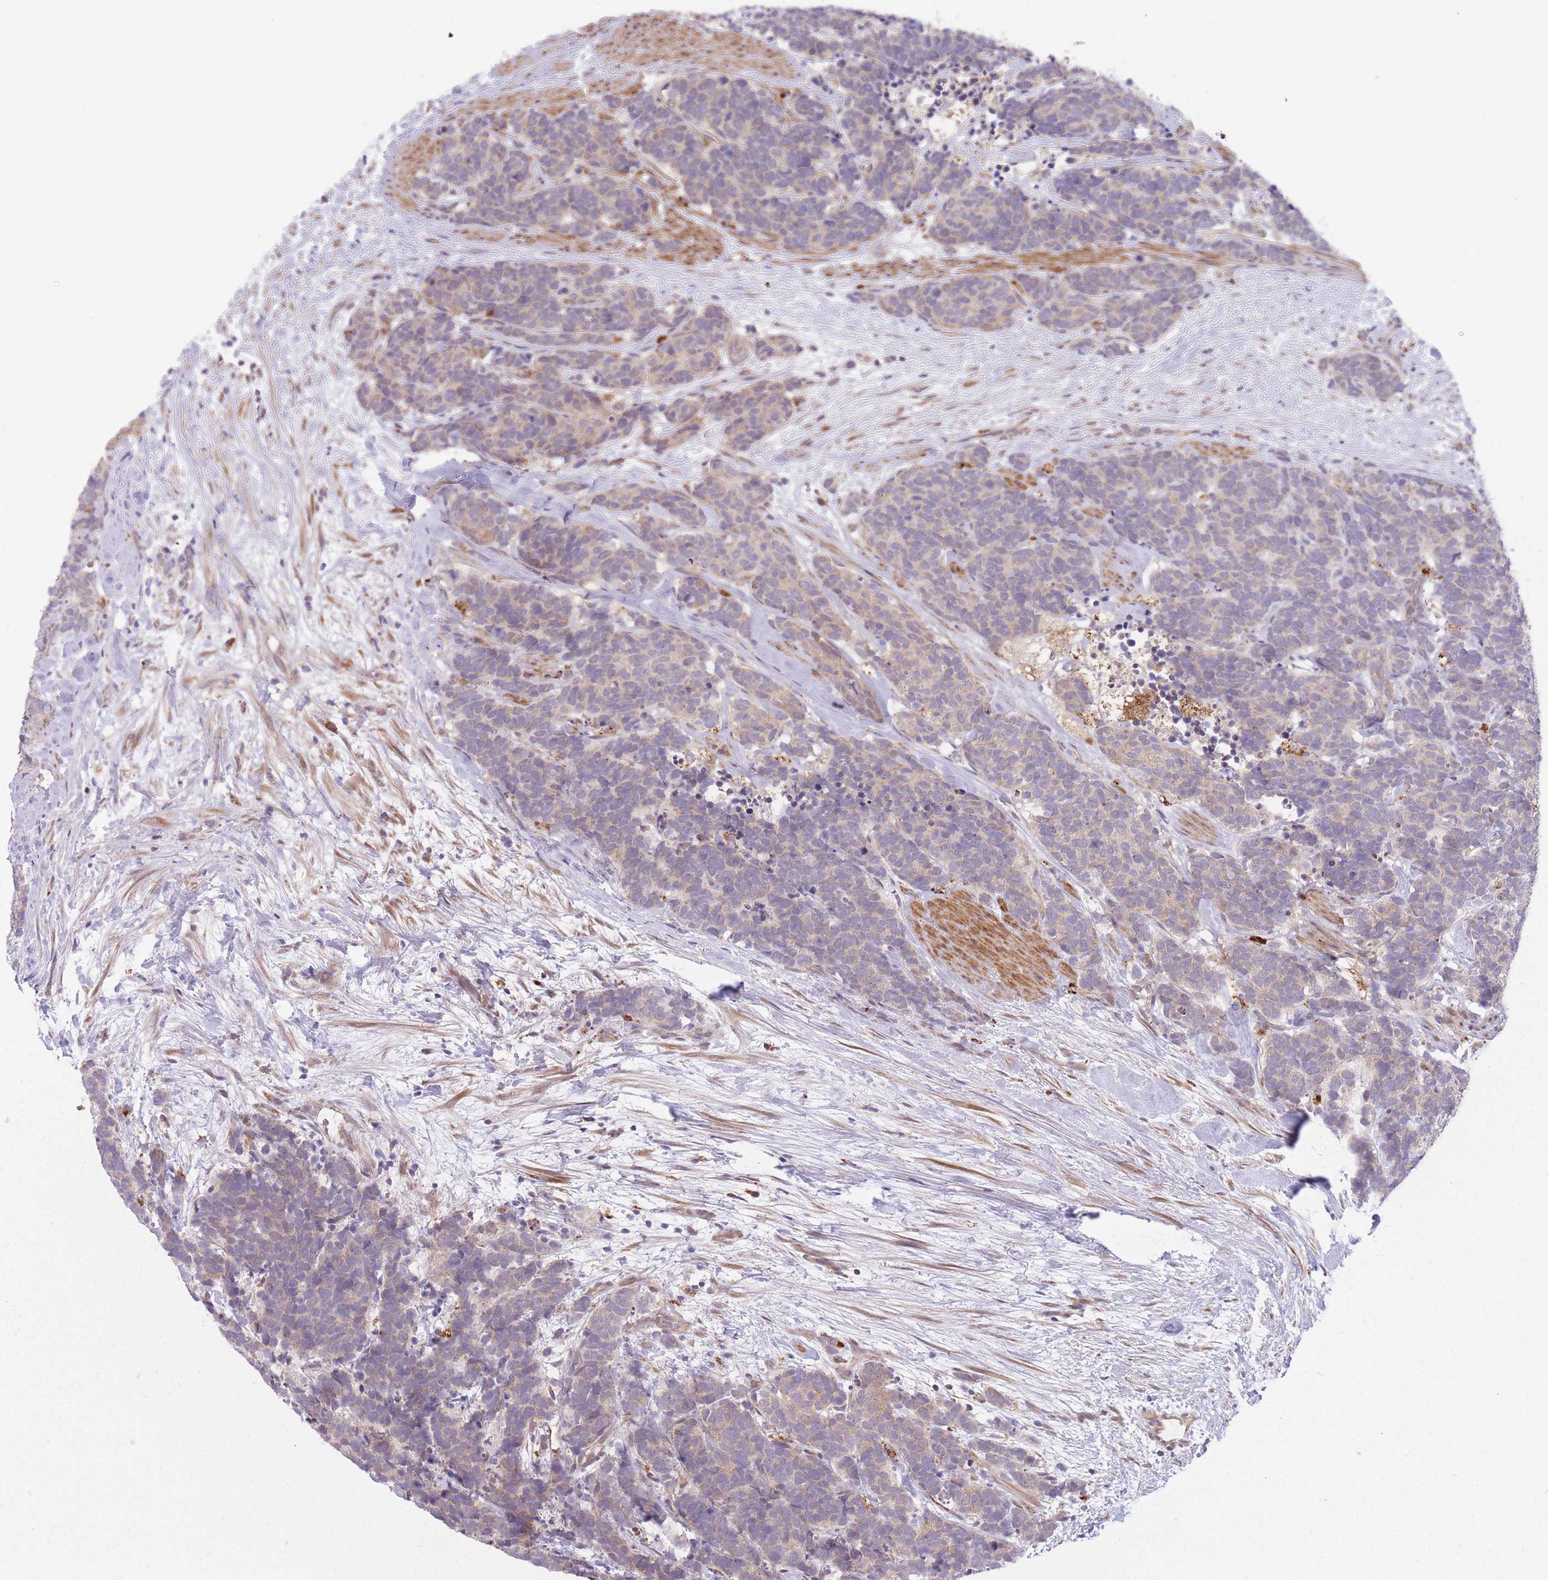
{"staining": {"intensity": "weak", "quantity": "25%-75%", "location": "cytoplasmic/membranous"}, "tissue": "carcinoid", "cell_type": "Tumor cells", "image_type": "cancer", "snomed": [{"axis": "morphology", "description": "Carcinoma, NOS"}, {"axis": "morphology", "description": "Carcinoid, malignant, NOS"}, {"axis": "topography", "description": "Prostate"}], "caption": "A low amount of weak cytoplasmic/membranous staining is identified in about 25%-75% of tumor cells in carcinoid tissue.", "gene": "POLR3F", "patient": {"sex": "male", "age": 57}}